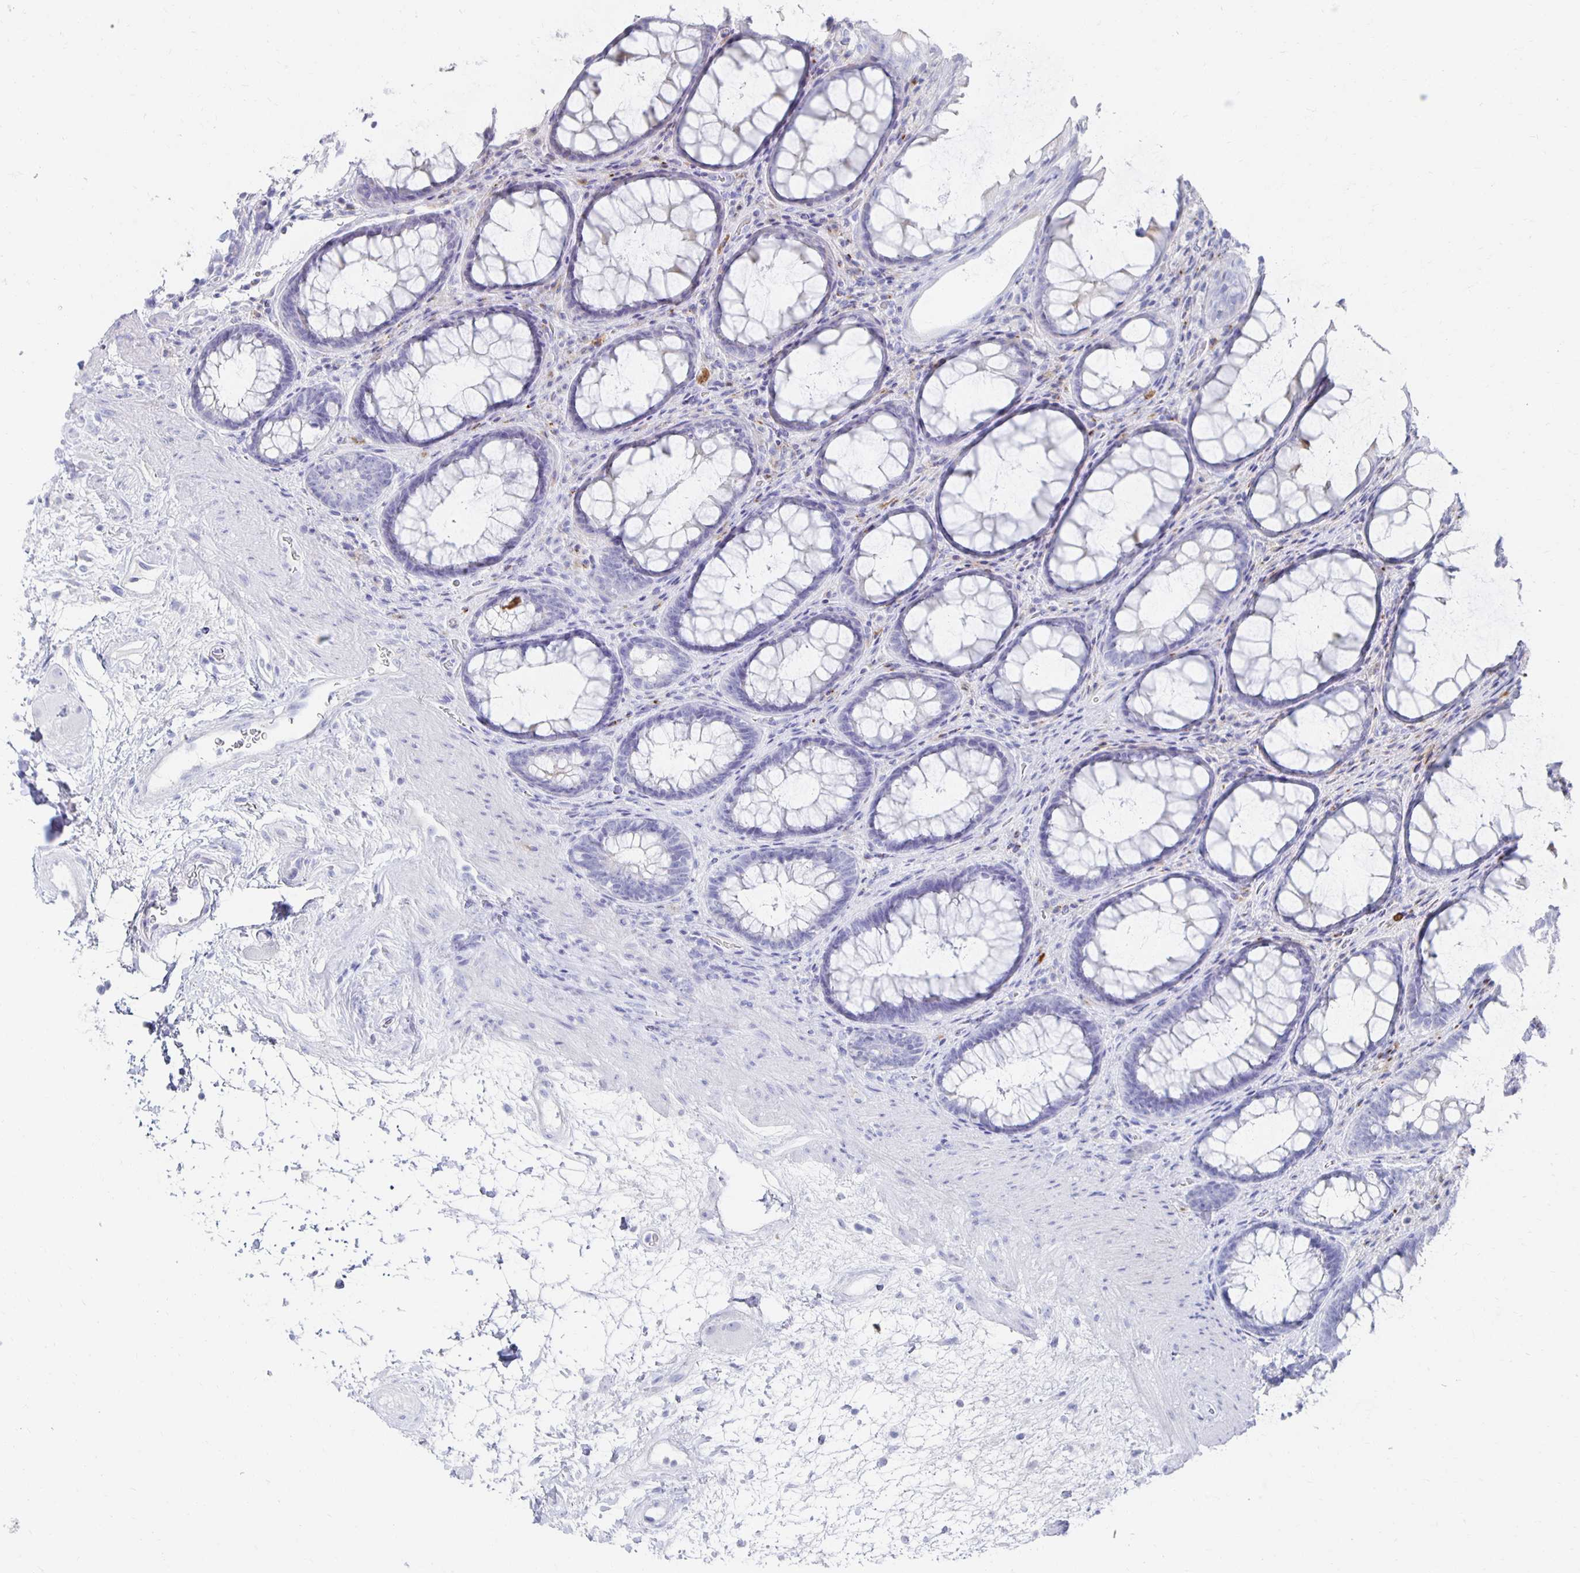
{"staining": {"intensity": "negative", "quantity": "none", "location": "none"}, "tissue": "rectum", "cell_type": "Glandular cells", "image_type": "normal", "snomed": [{"axis": "morphology", "description": "Normal tissue, NOS"}, {"axis": "topography", "description": "Rectum"}], "caption": "Immunohistochemistry image of normal rectum: human rectum stained with DAB shows no significant protein expression in glandular cells.", "gene": "PRDM7", "patient": {"sex": "male", "age": 72}}